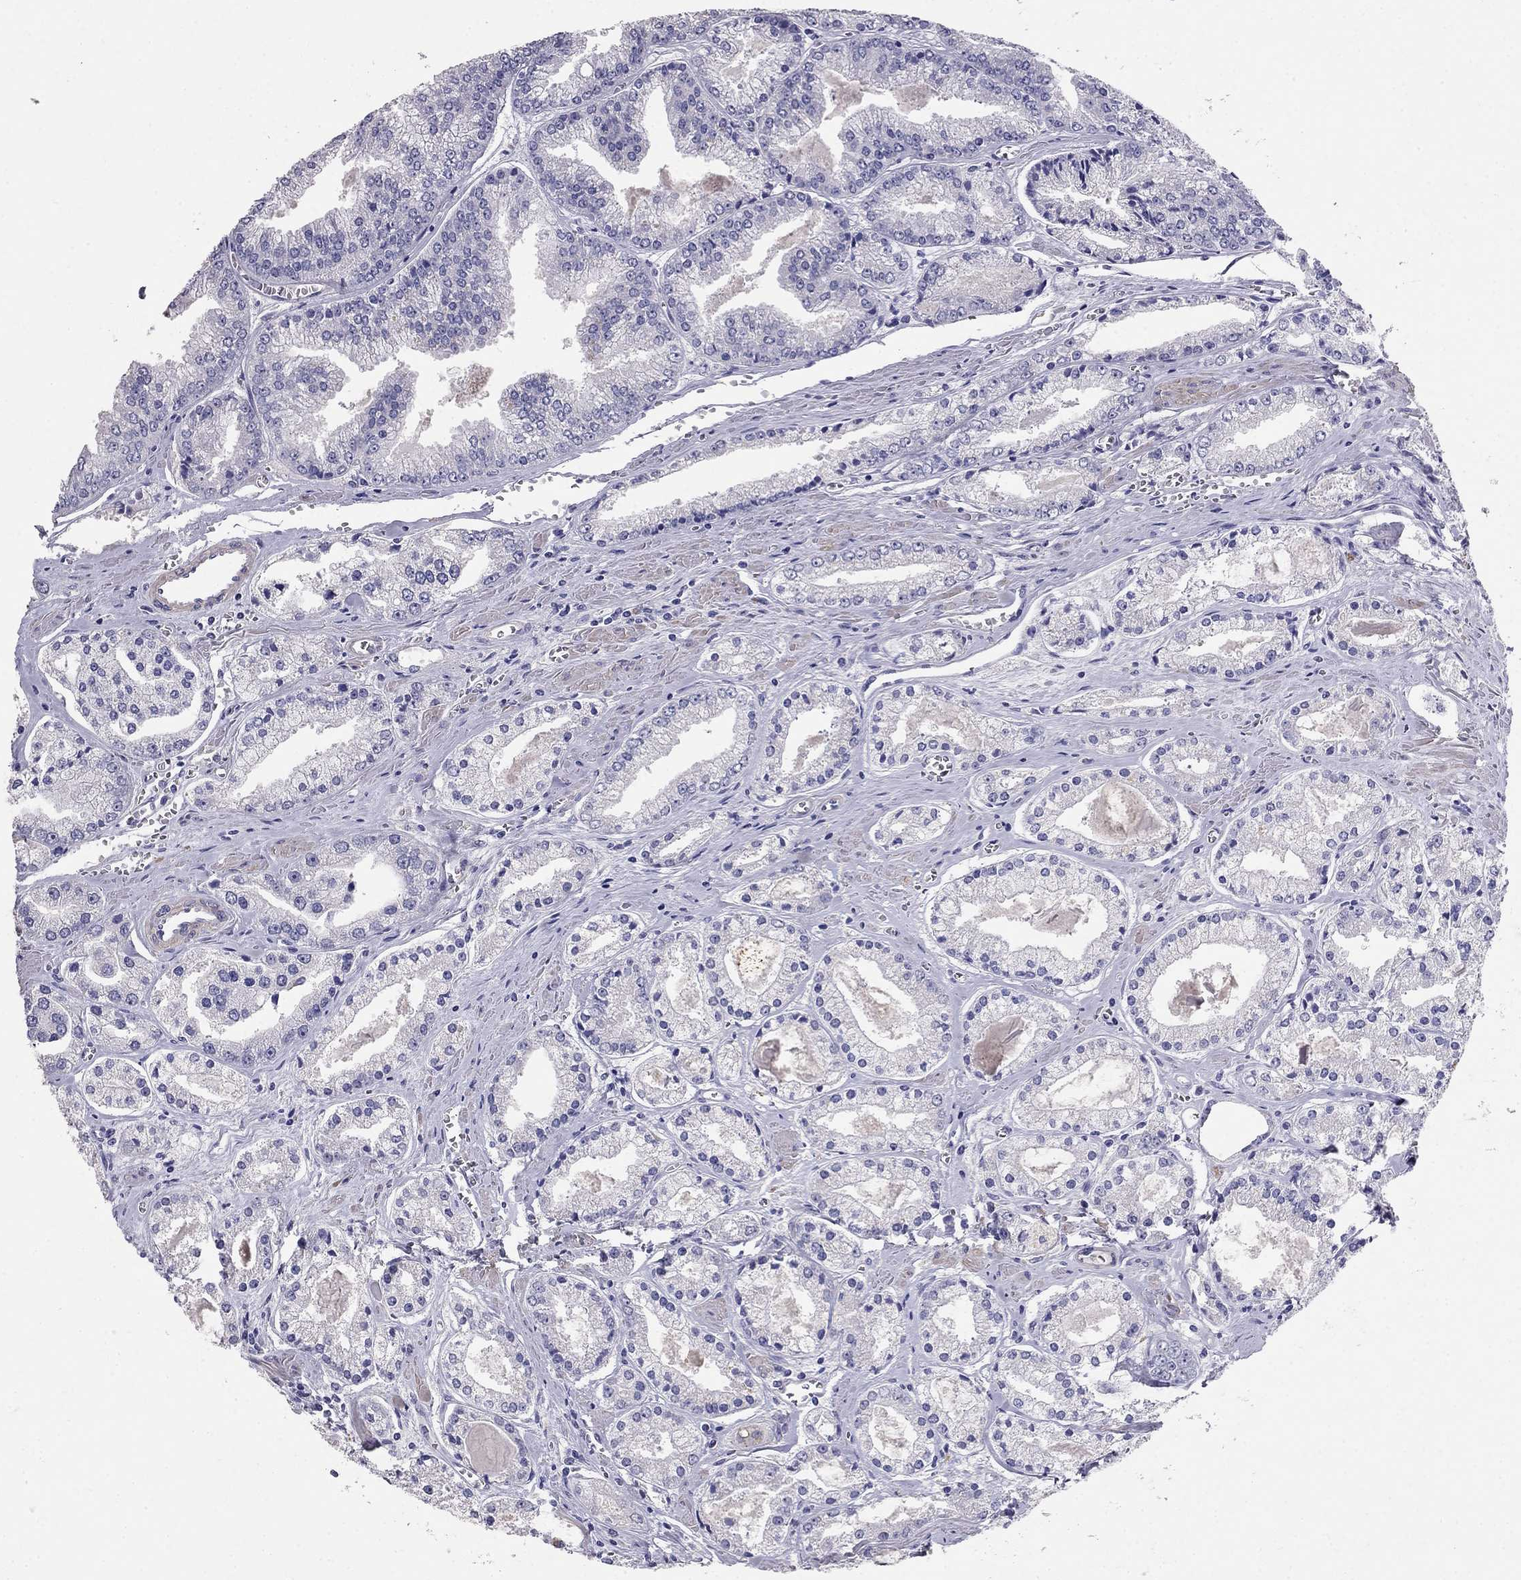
{"staining": {"intensity": "negative", "quantity": "none", "location": "none"}, "tissue": "prostate cancer", "cell_type": "Tumor cells", "image_type": "cancer", "snomed": [{"axis": "morphology", "description": "Adenocarcinoma, NOS"}, {"axis": "topography", "description": "Prostate"}], "caption": "This is an immunohistochemistry (IHC) photomicrograph of human prostate cancer (adenocarcinoma). There is no positivity in tumor cells.", "gene": "LY6H", "patient": {"sex": "male", "age": 72}}